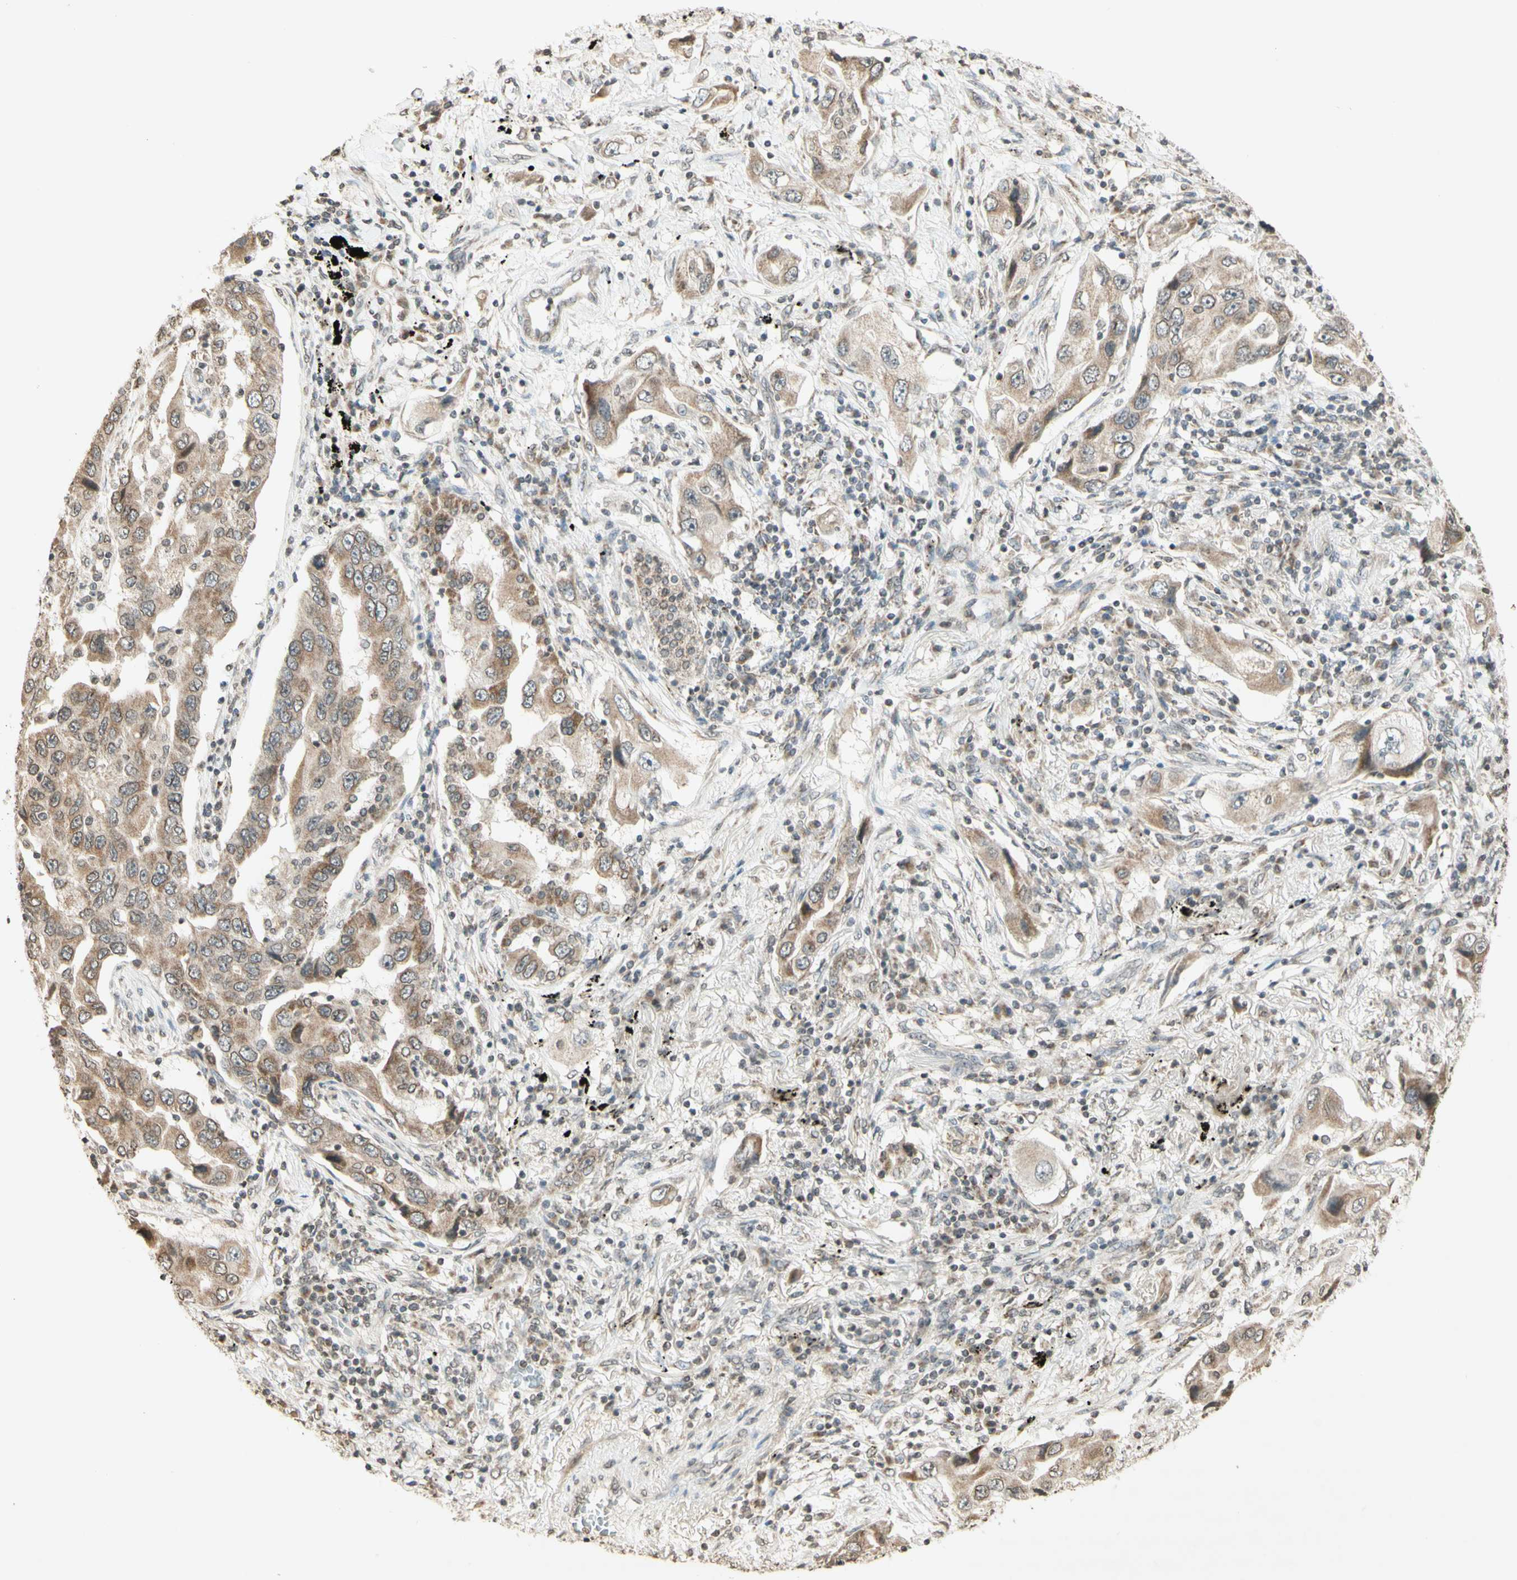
{"staining": {"intensity": "weak", "quantity": ">75%", "location": "cytoplasmic/membranous"}, "tissue": "lung cancer", "cell_type": "Tumor cells", "image_type": "cancer", "snomed": [{"axis": "morphology", "description": "Adenocarcinoma, NOS"}, {"axis": "topography", "description": "Lung"}], "caption": "Immunohistochemical staining of lung cancer shows low levels of weak cytoplasmic/membranous staining in approximately >75% of tumor cells.", "gene": "CCNI", "patient": {"sex": "female", "age": 65}}